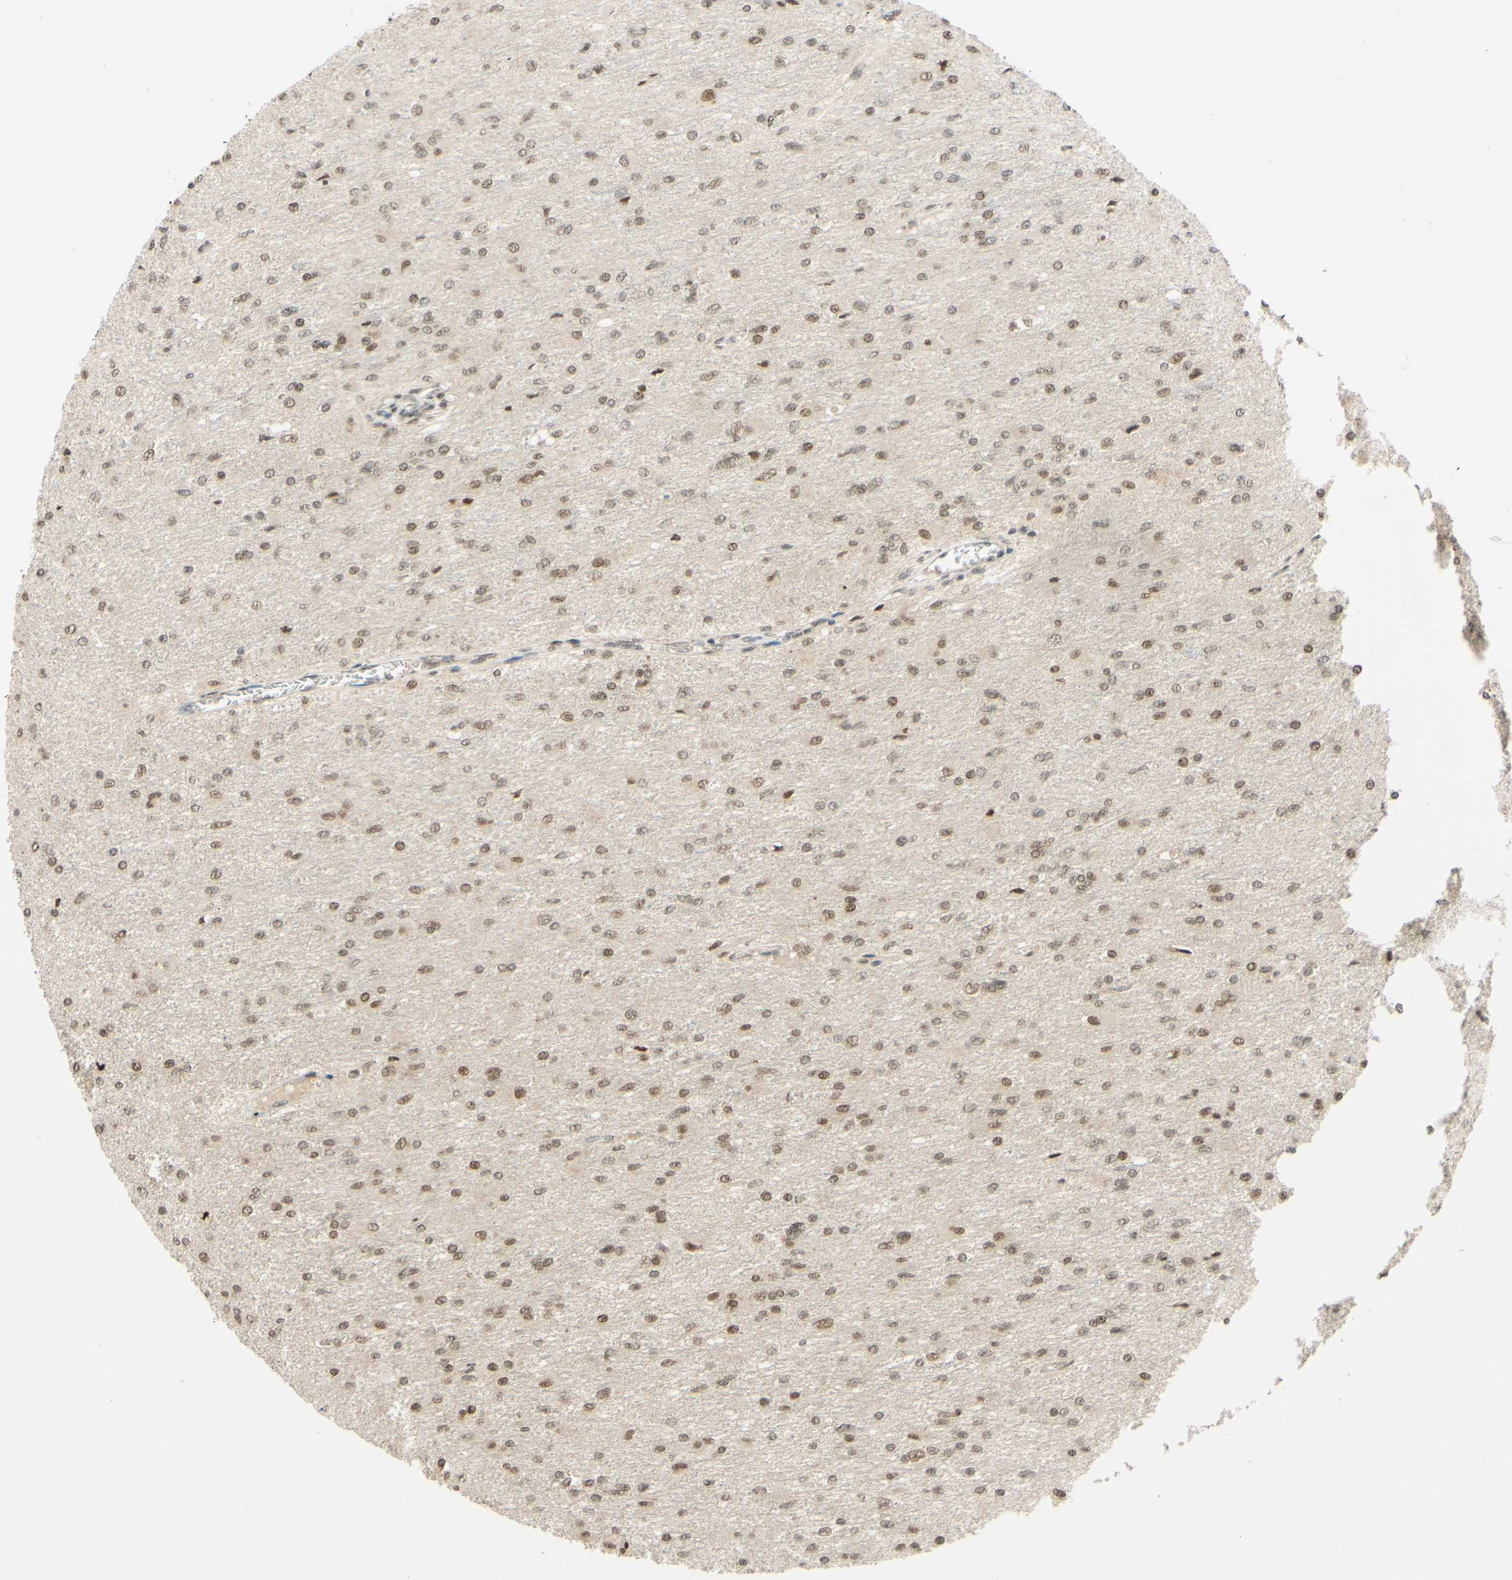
{"staining": {"intensity": "moderate", "quantity": ">75%", "location": "nuclear"}, "tissue": "glioma", "cell_type": "Tumor cells", "image_type": "cancer", "snomed": [{"axis": "morphology", "description": "Glioma, malignant, High grade"}, {"axis": "topography", "description": "Cerebral cortex"}], "caption": "The micrograph demonstrates a brown stain indicating the presence of a protein in the nuclear of tumor cells in glioma.", "gene": "SMARCB1", "patient": {"sex": "female", "age": 36}}